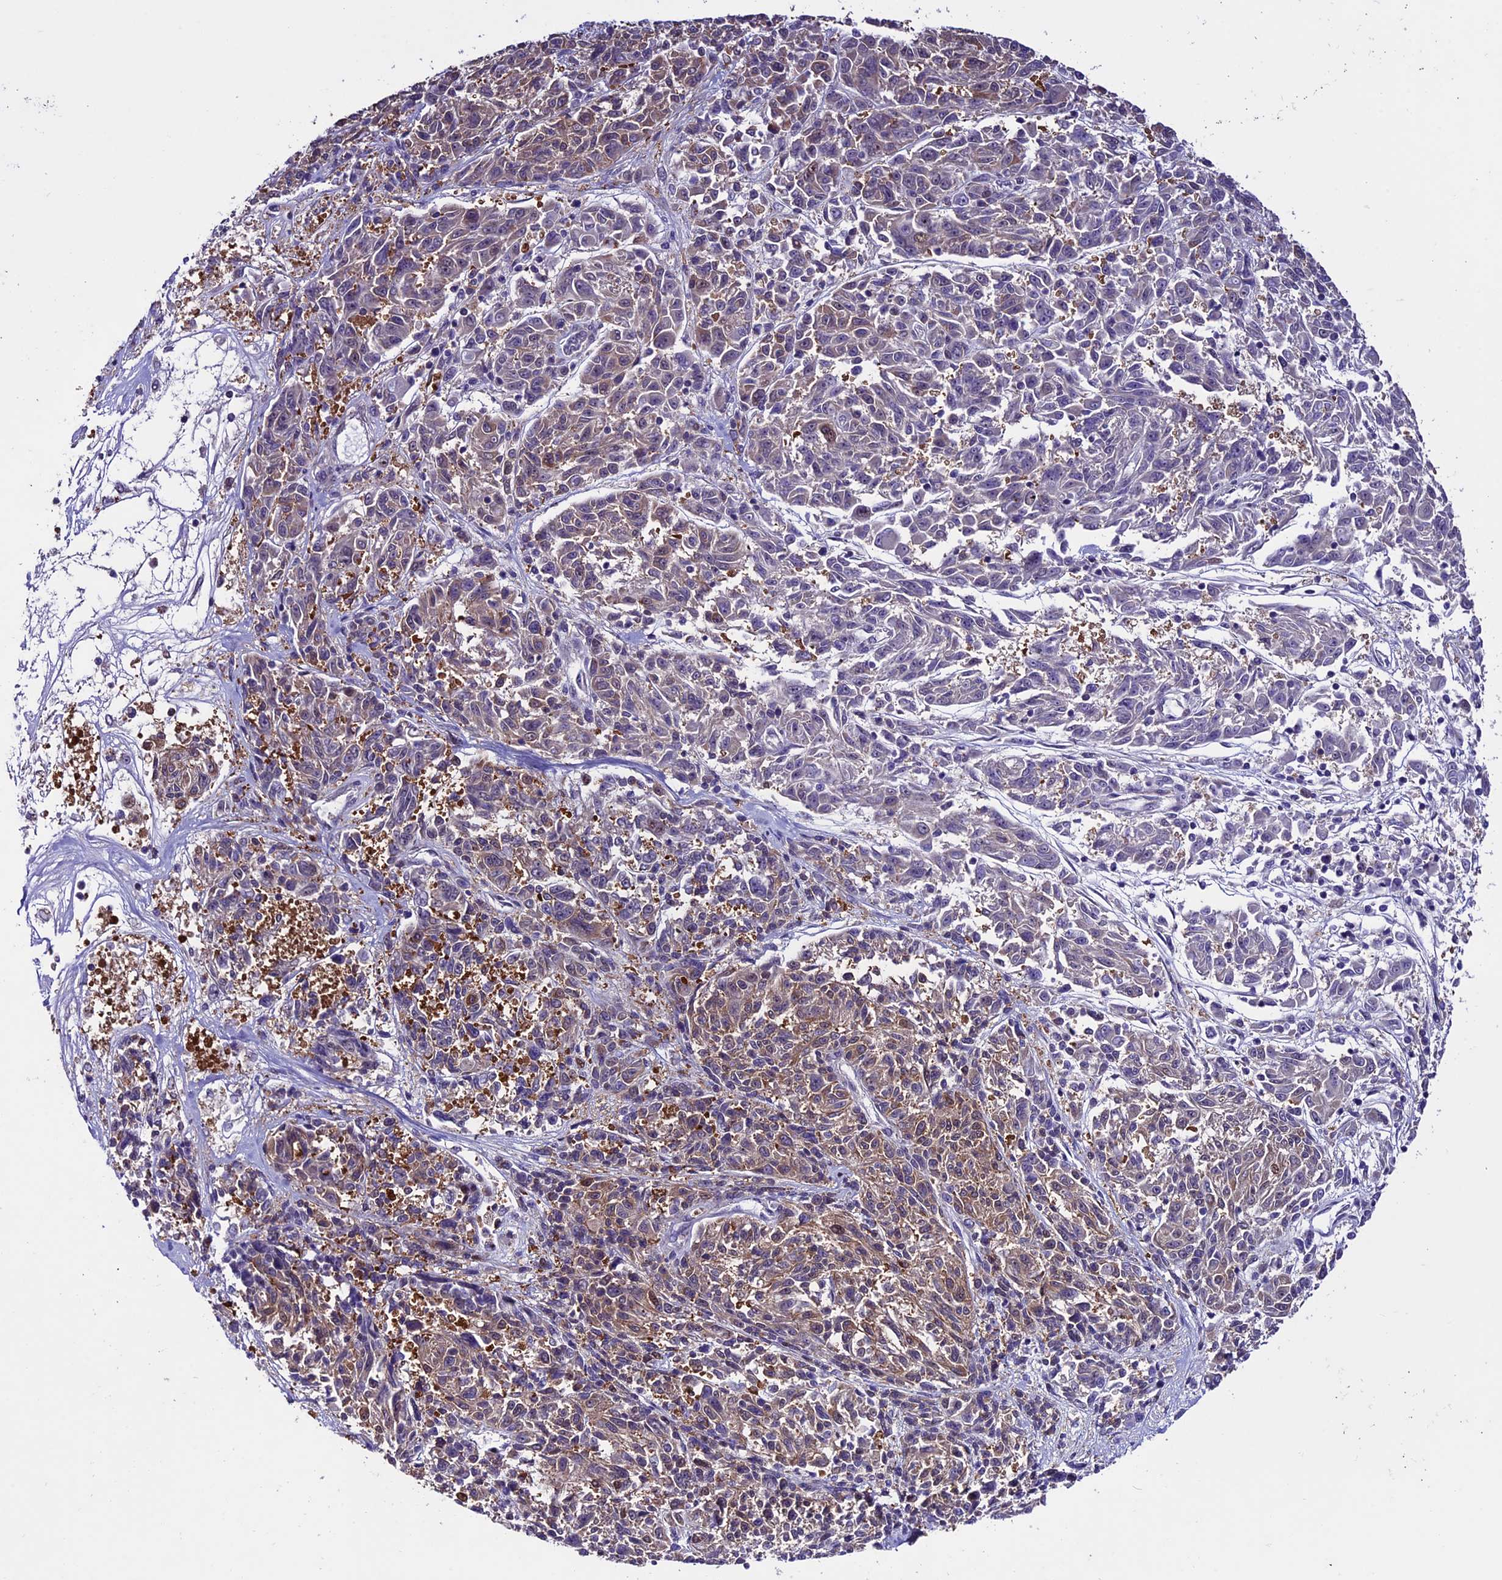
{"staining": {"intensity": "moderate", "quantity": "25%-75%", "location": "cytoplasmic/membranous"}, "tissue": "melanoma", "cell_type": "Tumor cells", "image_type": "cancer", "snomed": [{"axis": "morphology", "description": "Malignant melanoma, NOS"}, {"axis": "topography", "description": "Skin"}], "caption": "Melanoma tissue displays moderate cytoplasmic/membranous staining in approximately 25%-75% of tumor cells The staining is performed using DAB (3,3'-diaminobenzidine) brown chromogen to label protein expression. The nuclei are counter-stained blue using hematoxylin.", "gene": "XKR7", "patient": {"sex": "male", "age": 53}}